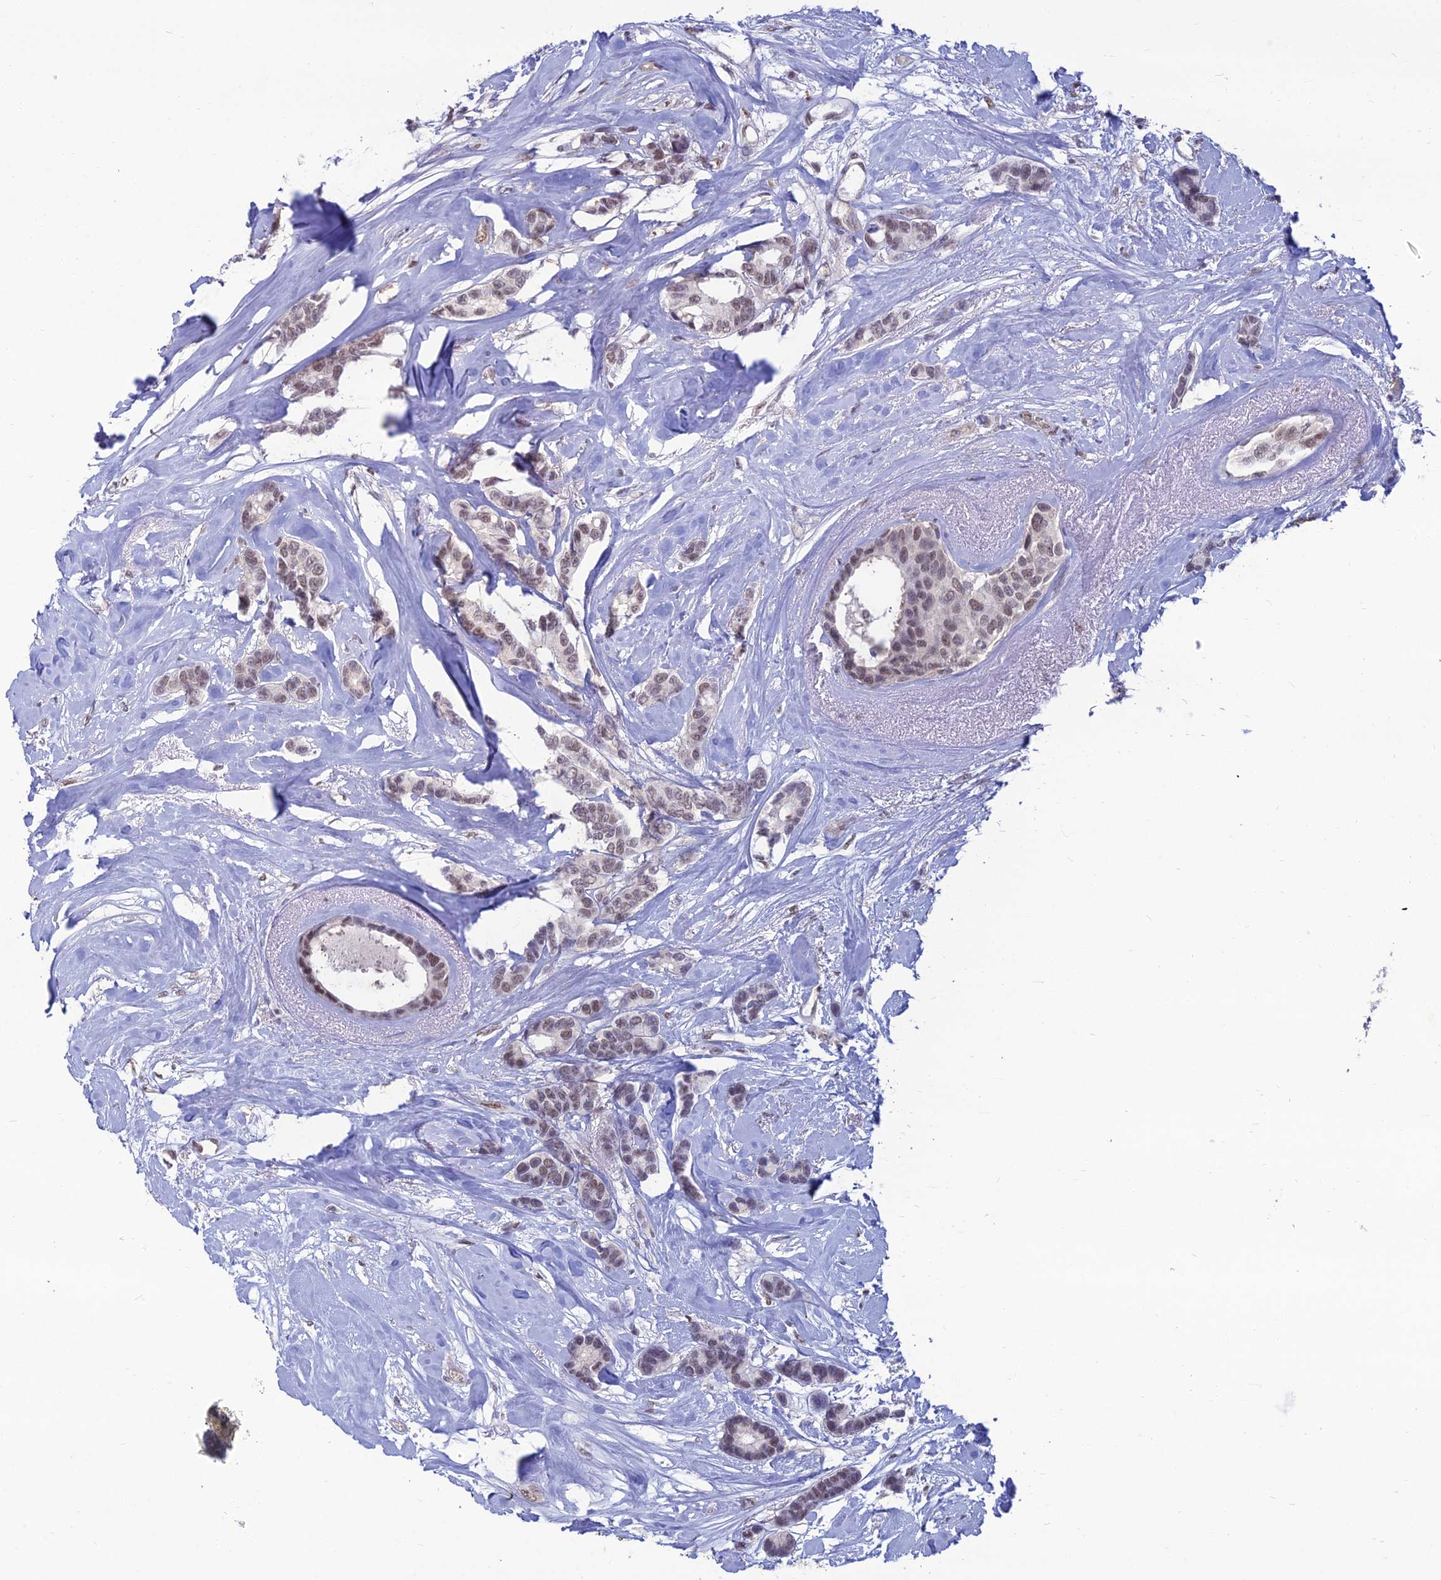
{"staining": {"intensity": "weak", "quantity": ">75%", "location": "nuclear"}, "tissue": "breast cancer", "cell_type": "Tumor cells", "image_type": "cancer", "snomed": [{"axis": "morphology", "description": "Duct carcinoma"}, {"axis": "topography", "description": "Breast"}], "caption": "Breast intraductal carcinoma tissue exhibits weak nuclear positivity in approximately >75% of tumor cells, visualized by immunohistochemistry.", "gene": "SRSF7", "patient": {"sex": "female", "age": 87}}